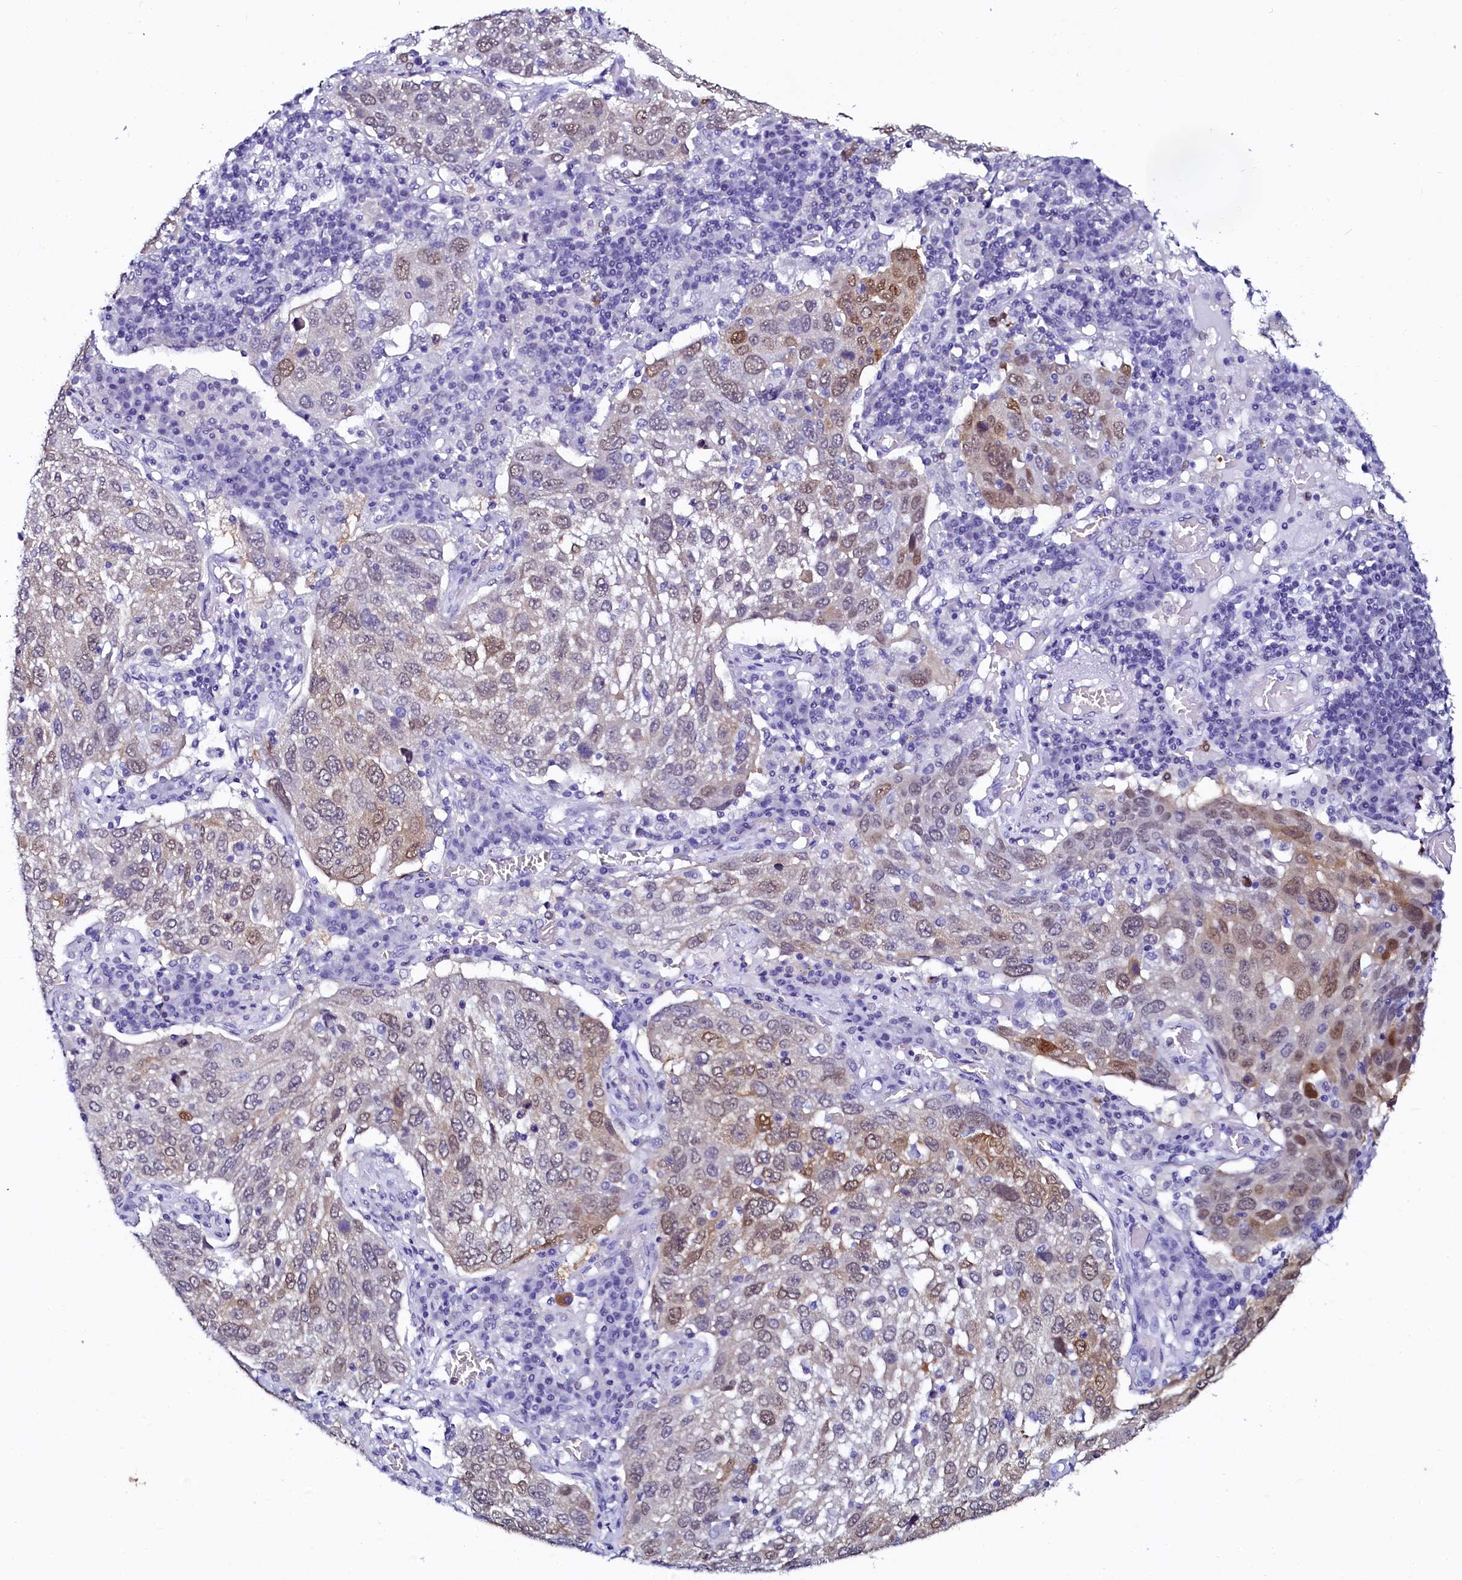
{"staining": {"intensity": "moderate", "quantity": "25%-75%", "location": "nuclear"}, "tissue": "lung cancer", "cell_type": "Tumor cells", "image_type": "cancer", "snomed": [{"axis": "morphology", "description": "Squamous cell carcinoma, NOS"}, {"axis": "topography", "description": "Lung"}], "caption": "Lung cancer (squamous cell carcinoma) stained with DAB IHC demonstrates medium levels of moderate nuclear positivity in approximately 25%-75% of tumor cells.", "gene": "SORD", "patient": {"sex": "male", "age": 65}}